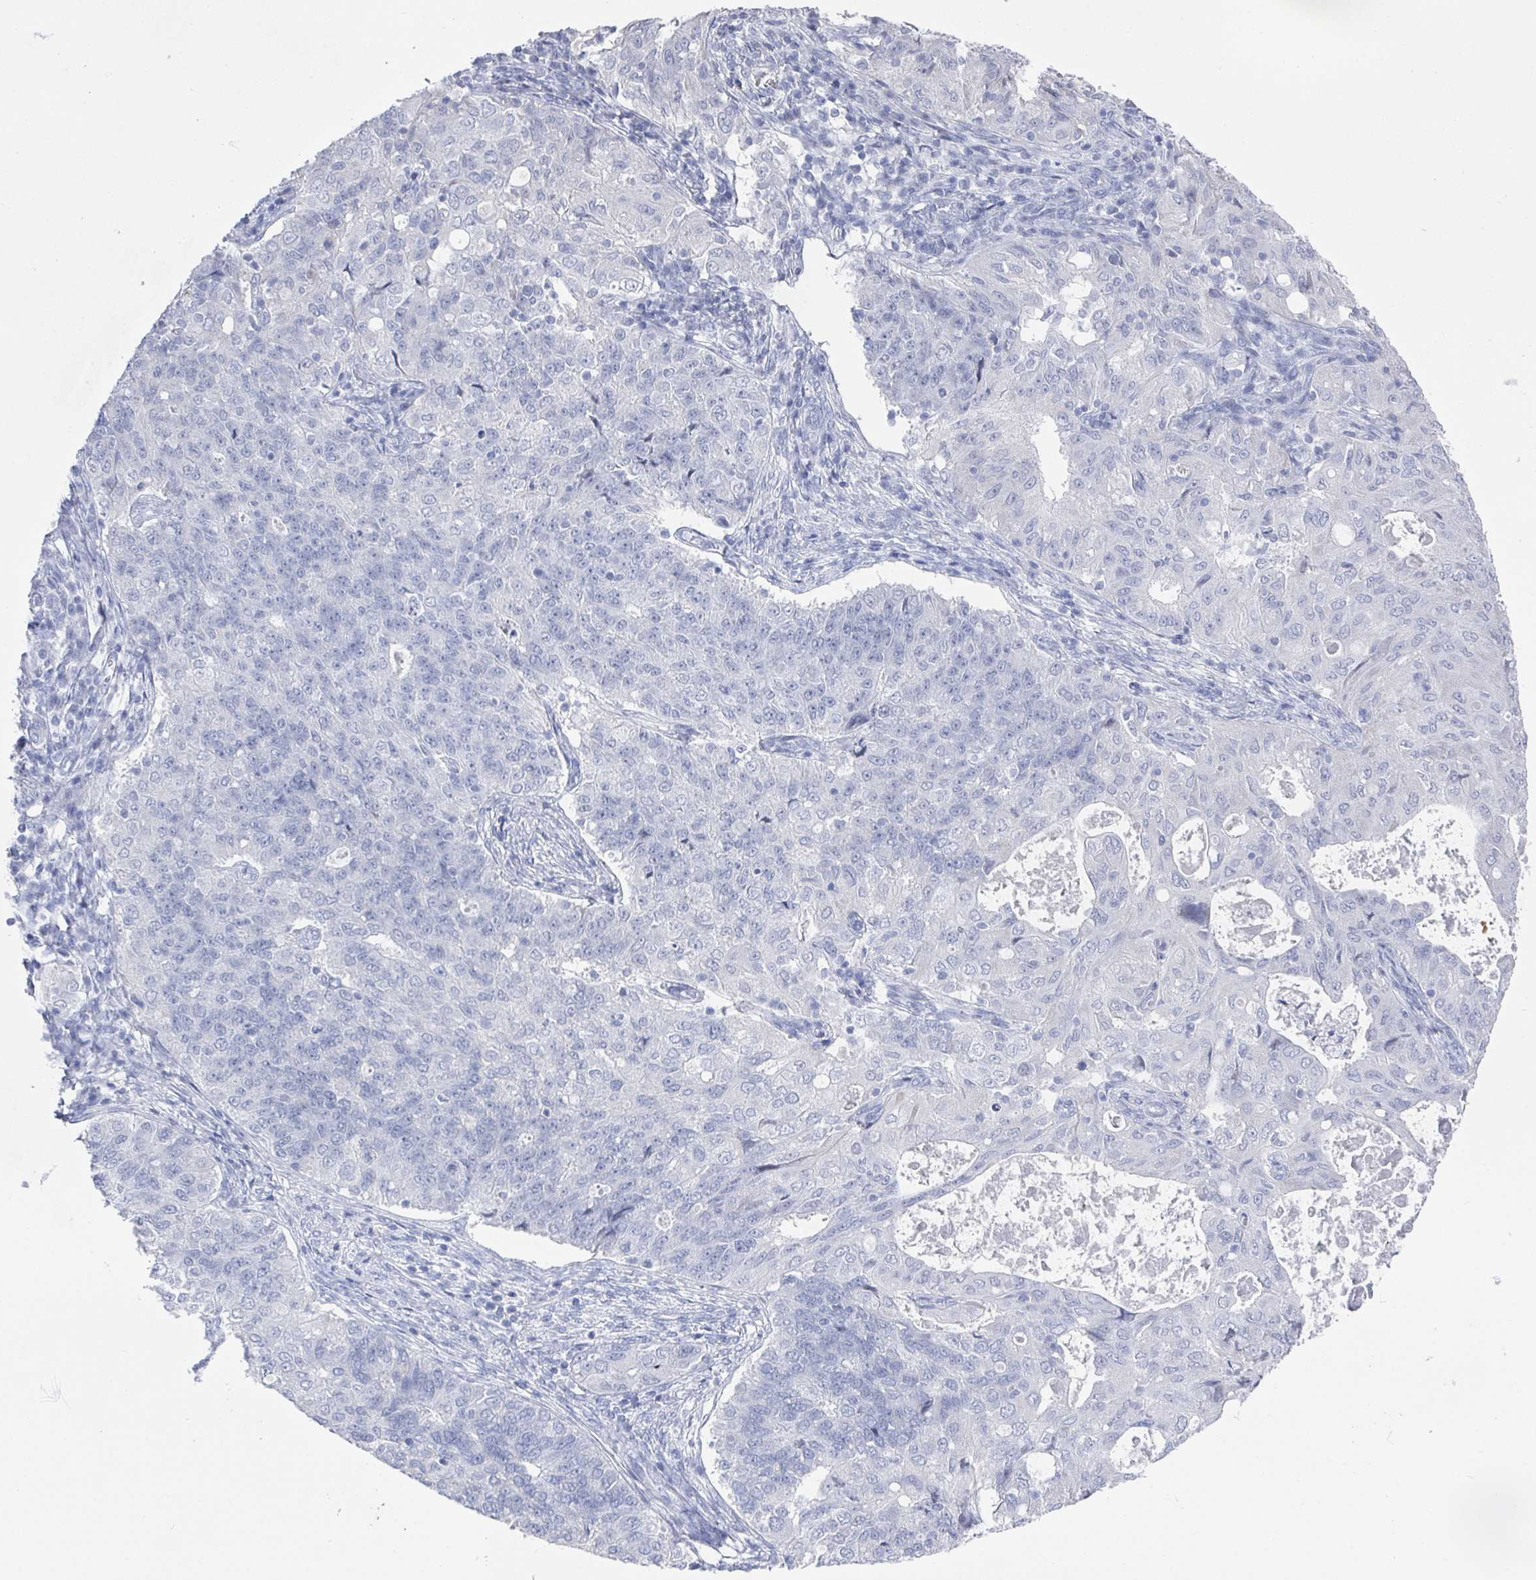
{"staining": {"intensity": "negative", "quantity": "none", "location": "none"}, "tissue": "endometrial cancer", "cell_type": "Tumor cells", "image_type": "cancer", "snomed": [{"axis": "morphology", "description": "Adenocarcinoma, NOS"}, {"axis": "topography", "description": "Endometrium"}], "caption": "Endometrial cancer (adenocarcinoma) was stained to show a protein in brown. There is no significant positivity in tumor cells.", "gene": "CAMKV", "patient": {"sex": "female", "age": 43}}